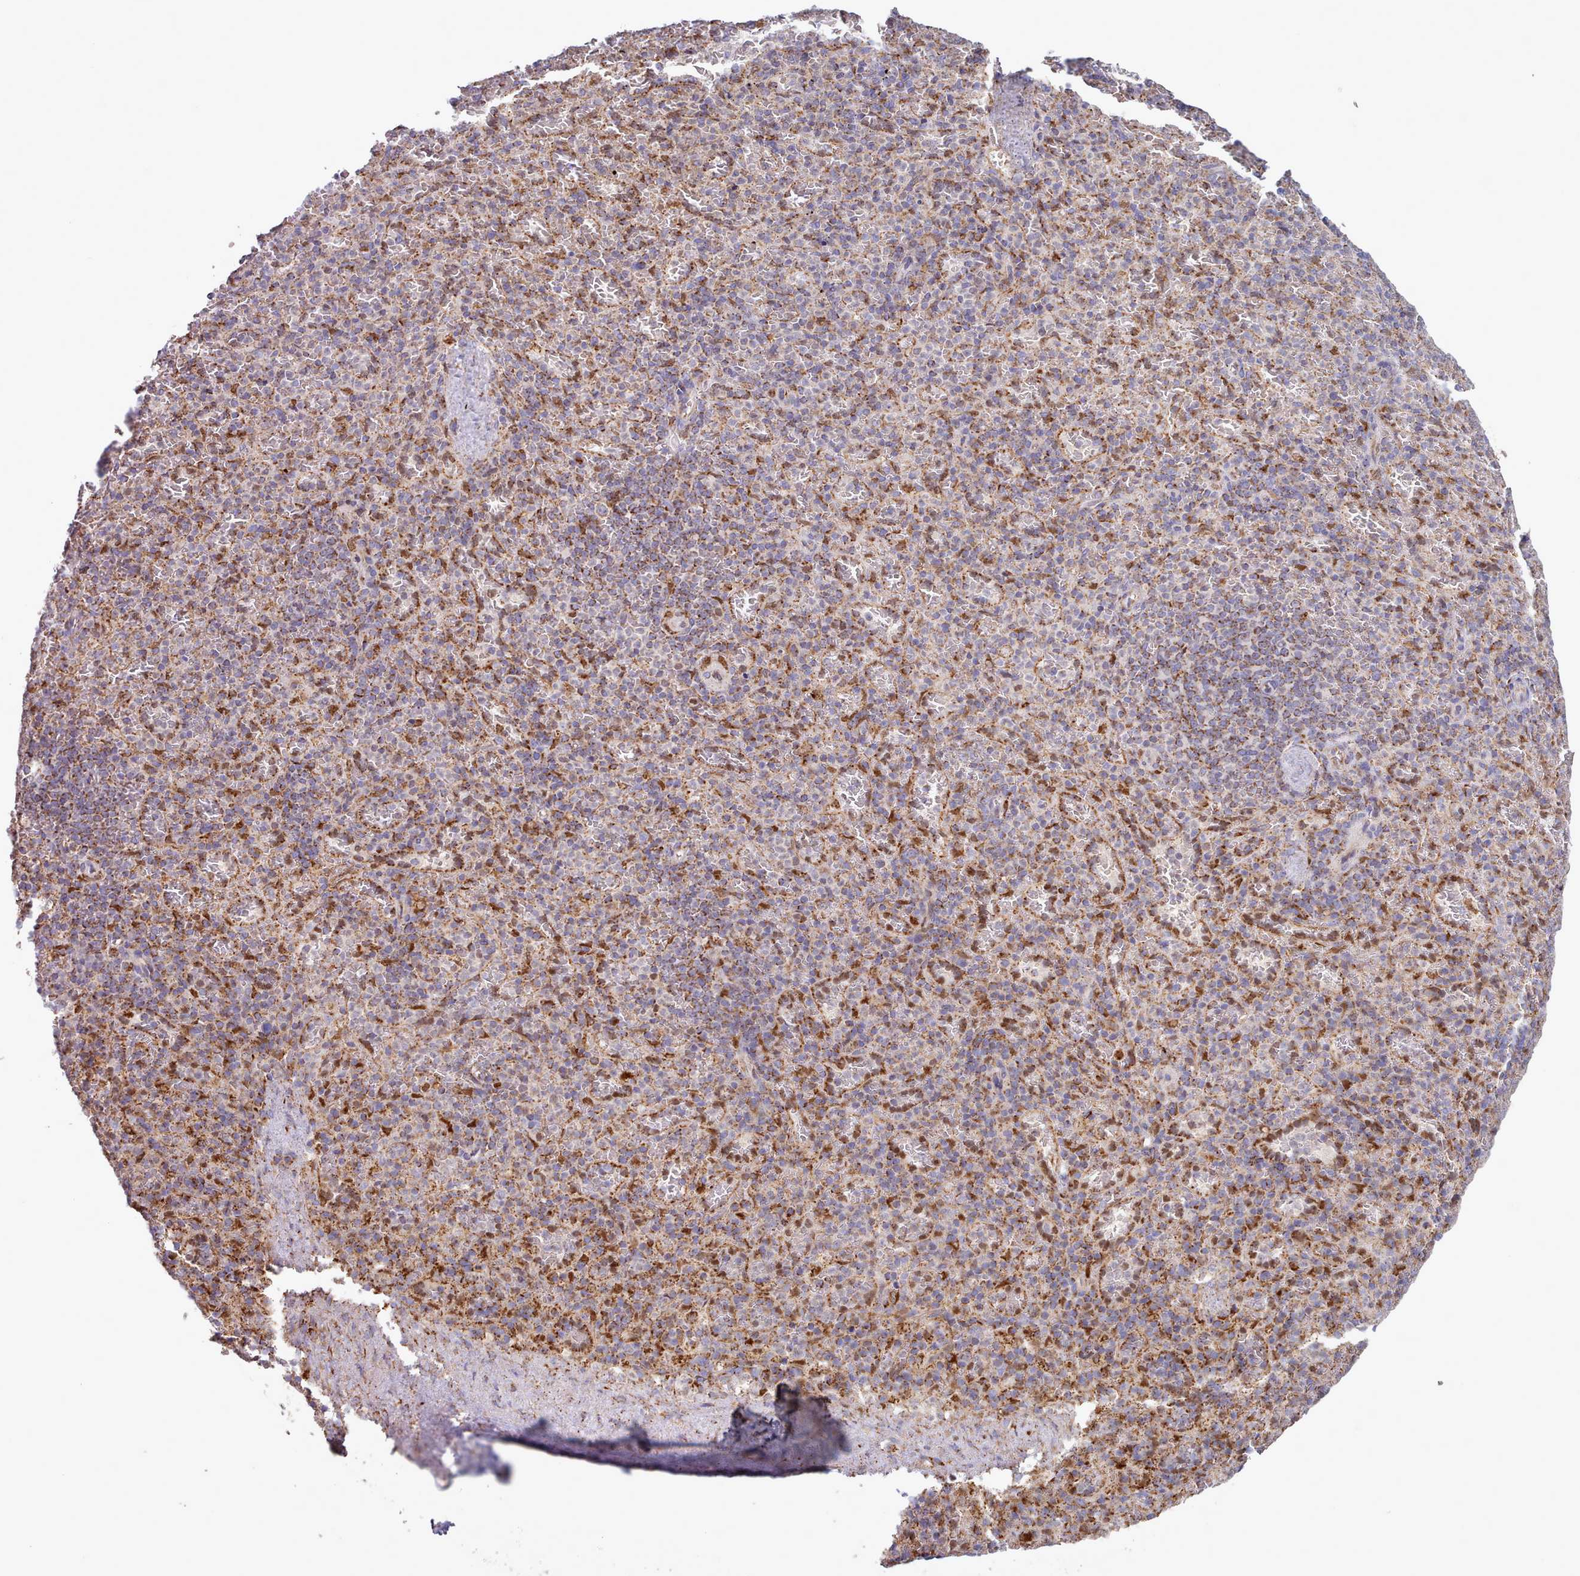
{"staining": {"intensity": "moderate", "quantity": "25%-75%", "location": "cytoplasmic/membranous"}, "tissue": "spleen", "cell_type": "Cells in red pulp", "image_type": "normal", "snomed": [{"axis": "morphology", "description": "Normal tissue, NOS"}, {"axis": "topography", "description": "Spleen"}], "caption": "Immunohistochemical staining of unremarkable human spleen demonstrates moderate cytoplasmic/membranous protein expression in approximately 25%-75% of cells in red pulp.", "gene": "HSDL2", "patient": {"sex": "female", "age": 74}}